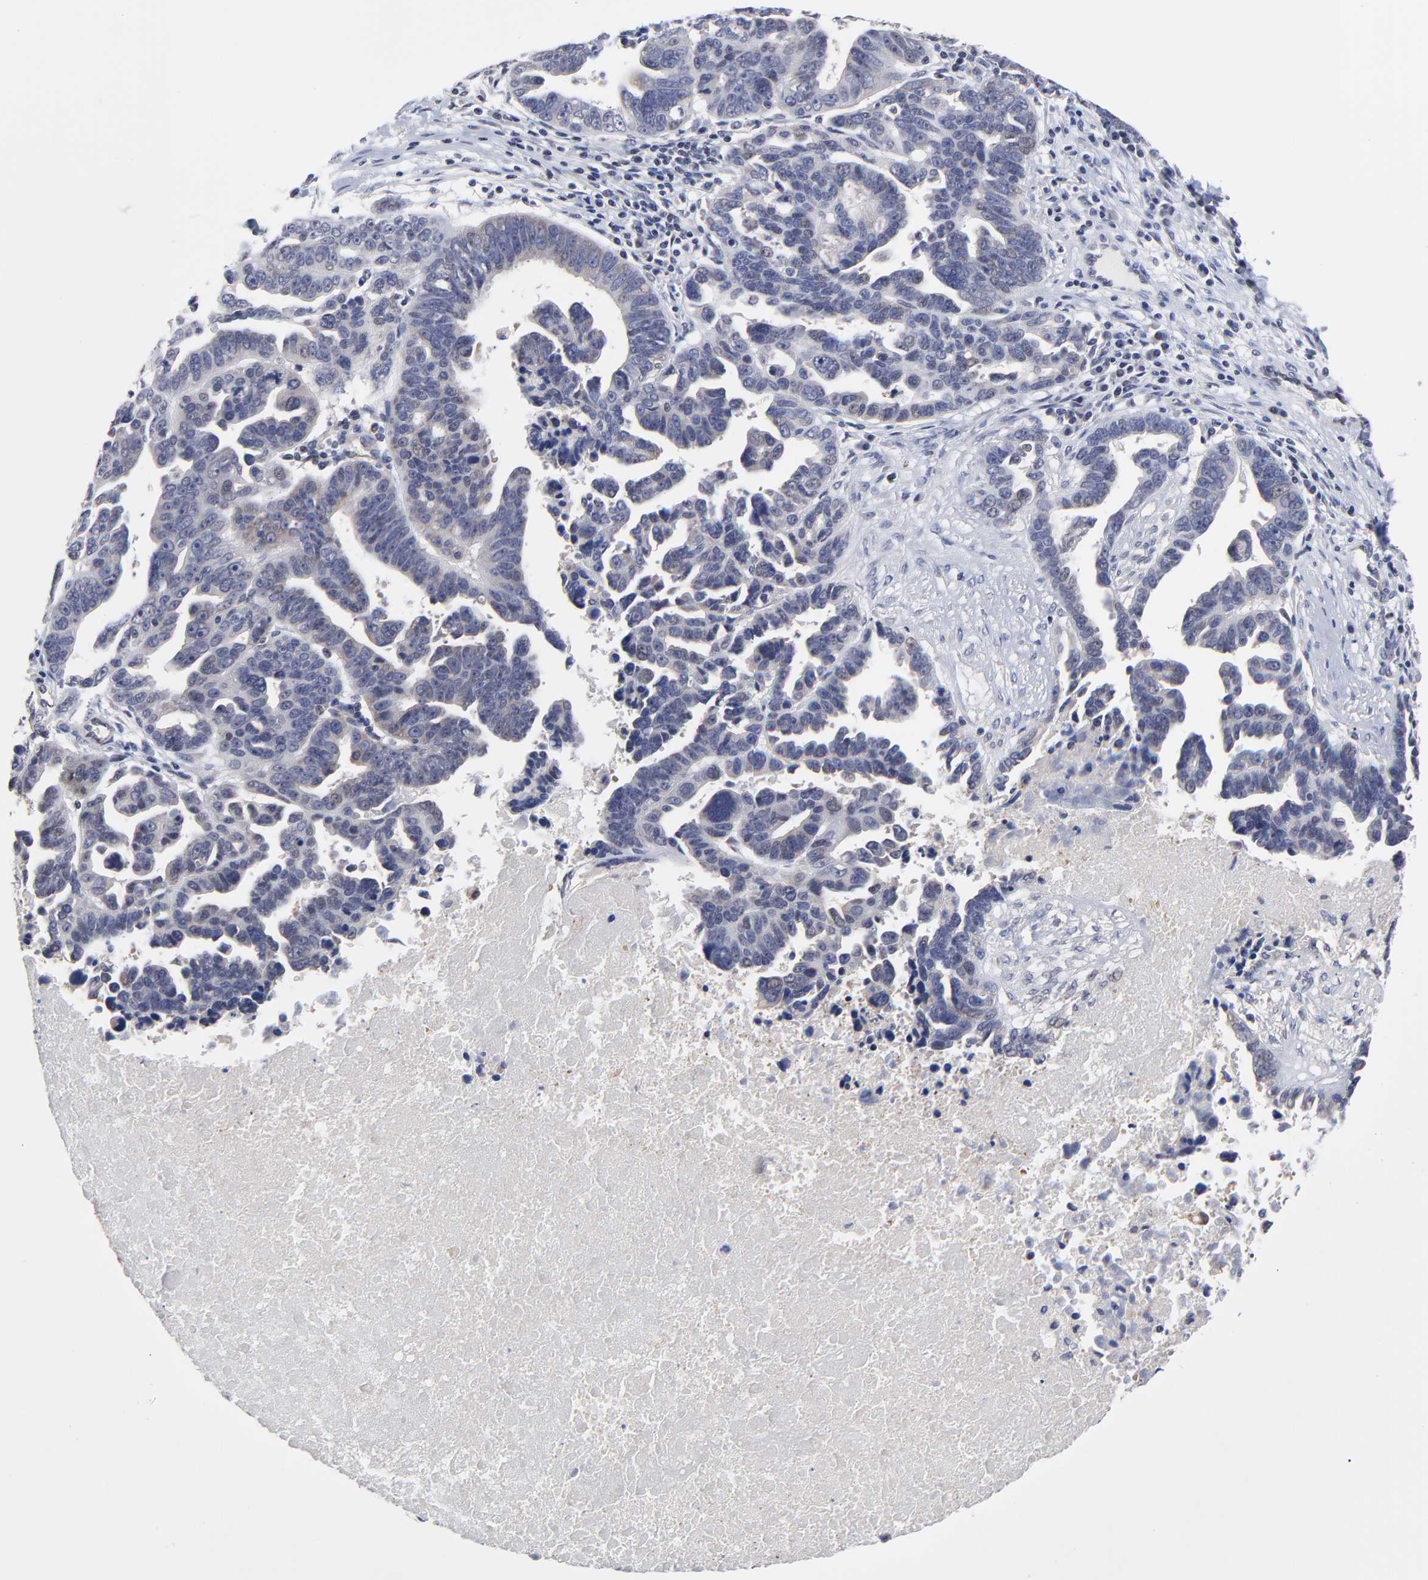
{"staining": {"intensity": "weak", "quantity": "<25%", "location": "nuclear"}, "tissue": "ovarian cancer", "cell_type": "Tumor cells", "image_type": "cancer", "snomed": [{"axis": "morphology", "description": "Carcinoma, endometroid"}, {"axis": "morphology", "description": "Cystadenocarcinoma, serous, NOS"}, {"axis": "topography", "description": "Ovary"}], "caption": "This photomicrograph is of ovarian cancer (endometroid carcinoma) stained with immunohistochemistry (IHC) to label a protein in brown with the nuclei are counter-stained blue. There is no positivity in tumor cells.", "gene": "ZNF157", "patient": {"sex": "female", "age": 45}}